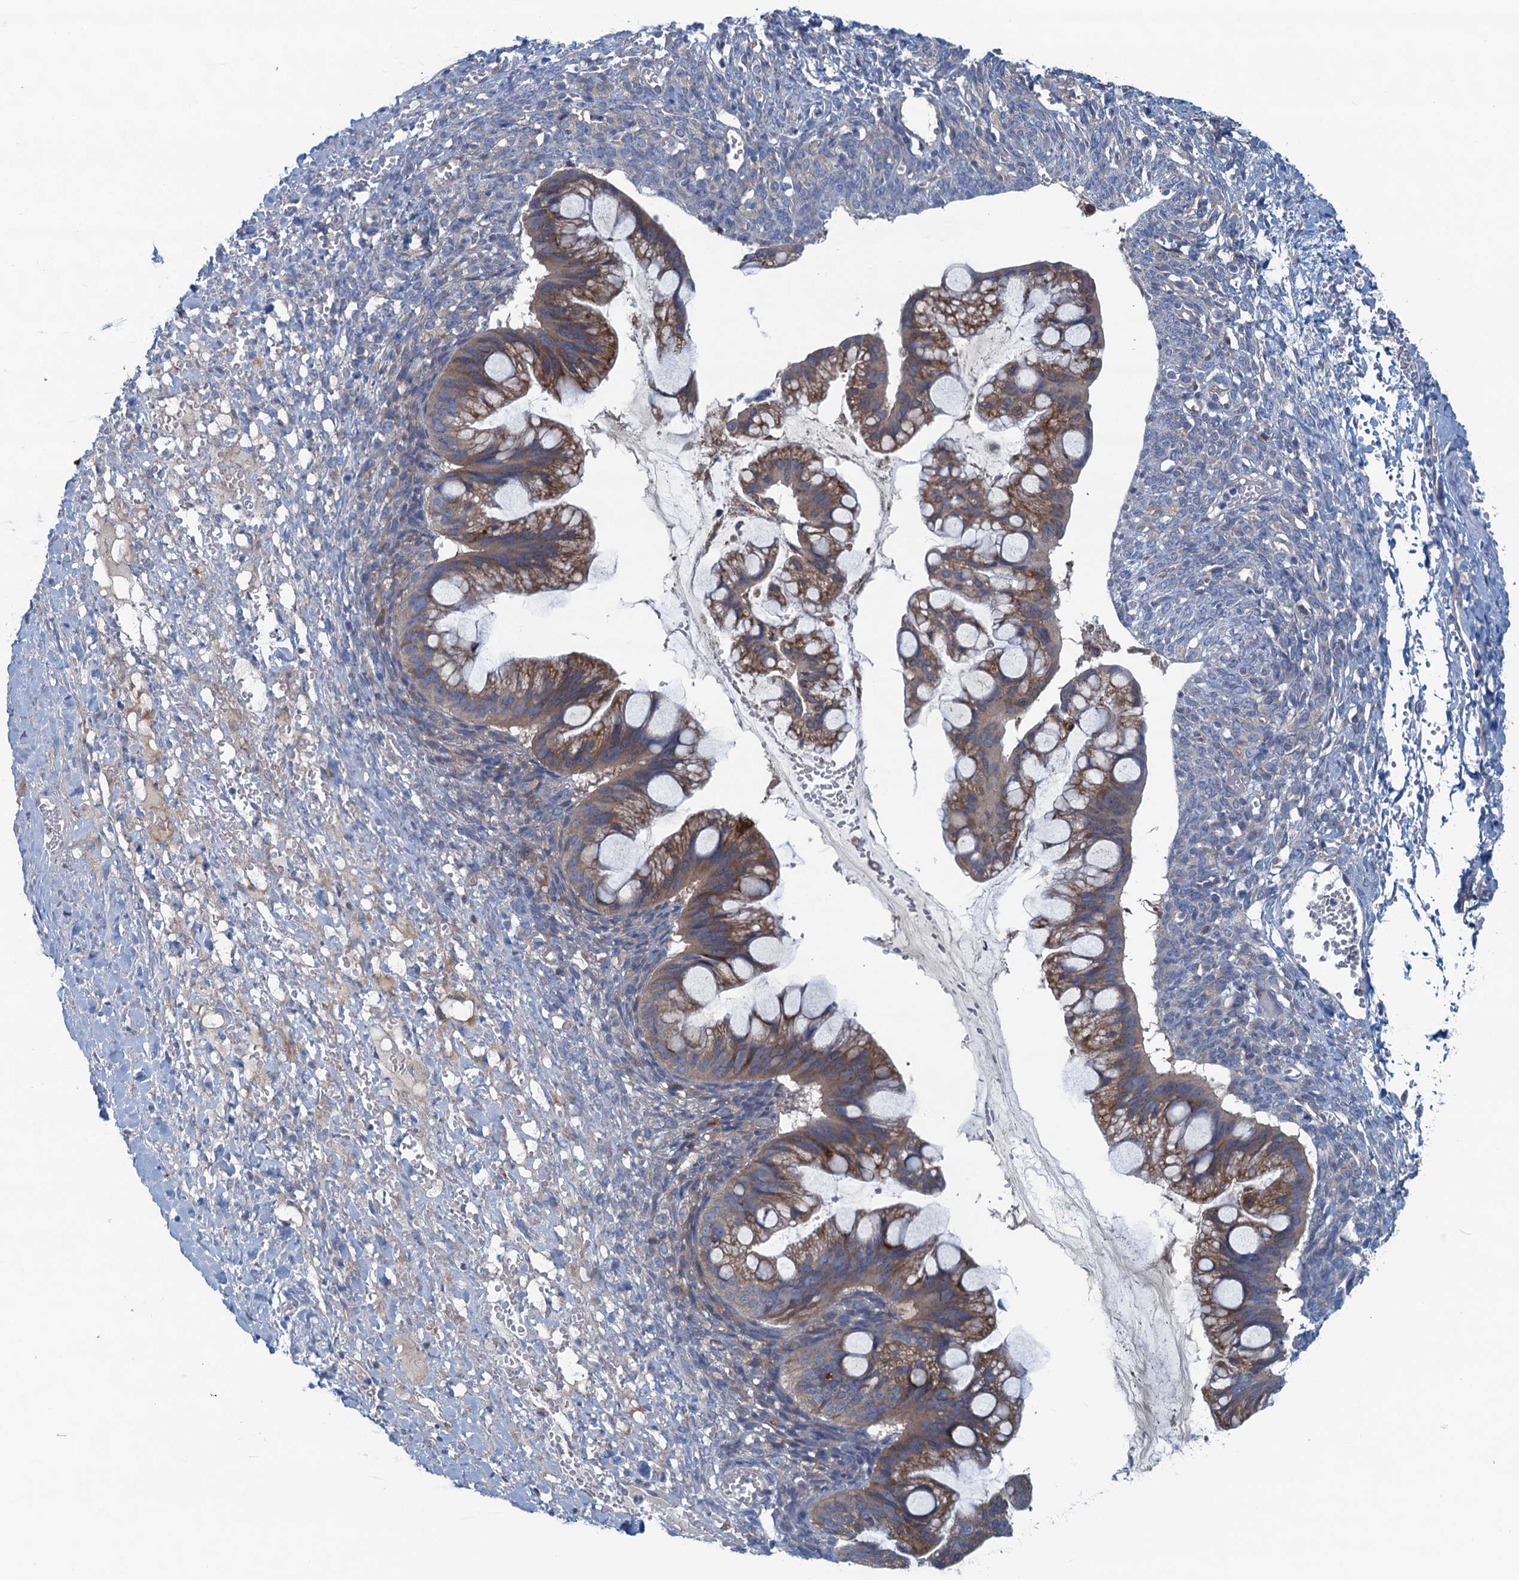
{"staining": {"intensity": "moderate", "quantity": ">75%", "location": "cytoplasmic/membranous"}, "tissue": "ovarian cancer", "cell_type": "Tumor cells", "image_type": "cancer", "snomed": [{"axis": "morphology", "description": "Cystadenocarcinoma, mucinous, NOS"}, {"axis": "topography", "description": "Ovary"}], "caption": "Protein staining of ovarian mucinous cystadenocarcinoma tissue displays moderate cytoplasmic/membranous staining in about >75% of tumor cells. (Brightfield microscopy of DAB IHC at high magnification).", "gene": "MYDGF", "patient": {"sex": "female", "age": 73}}